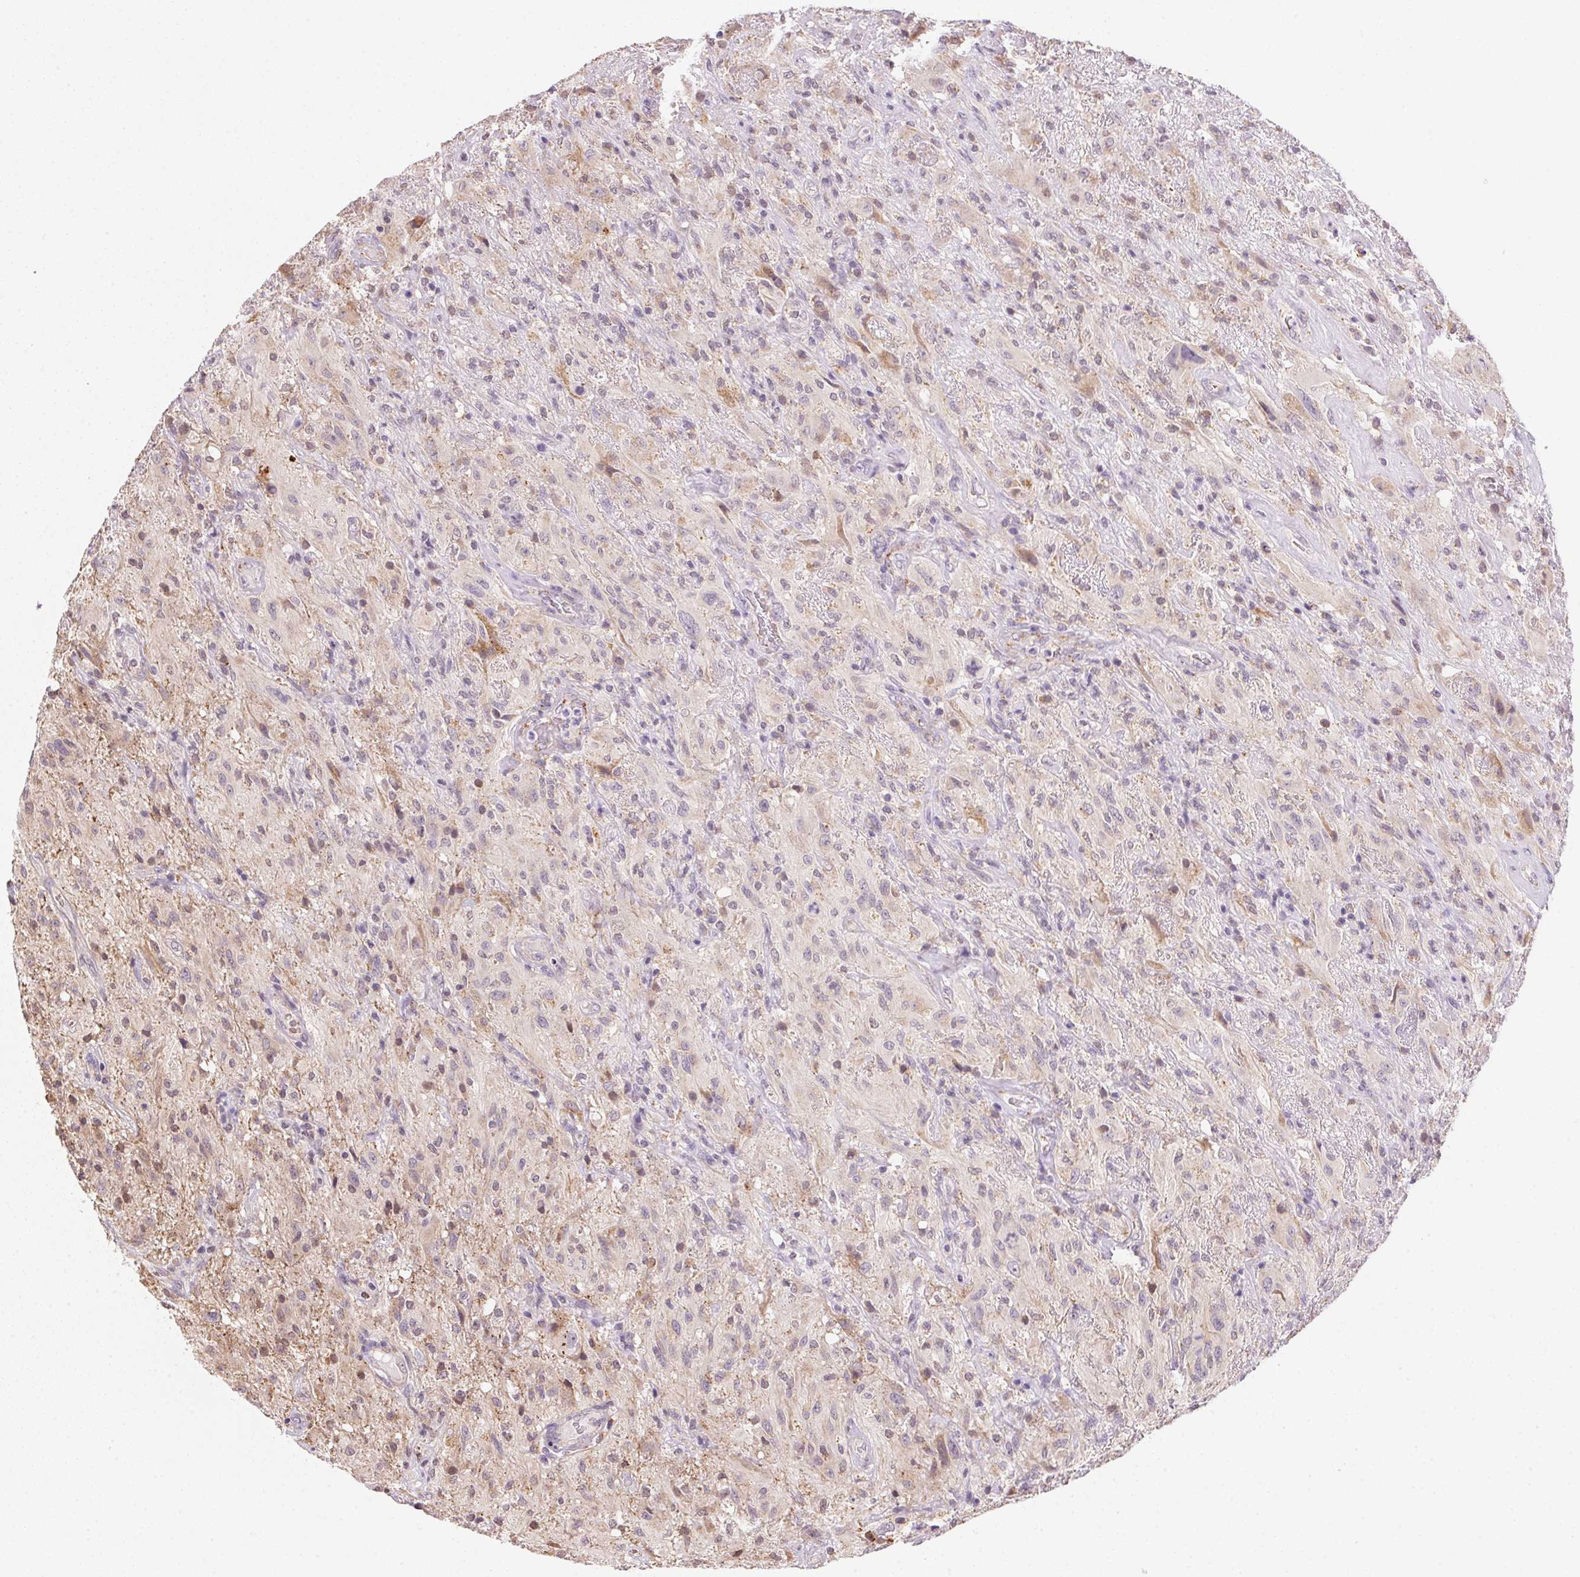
{"staining": {"intensity": "negative", "quantity": "none", "location": "none"}, "tissue": "glioma", "cell_type": "Tumor cells", "image_type": "cancer", "snomed": [{"axis": "morphology", "description": "Glioma, malignant, High grade"}, {"axis": "topography", "description": "Brain"}], "caption": "The IHC image has no significant staining in tumor cells of high-grade glioma (malignant) tissue.", "gene": "METTL13", "patient": {"sex": "male", "age": 46}}